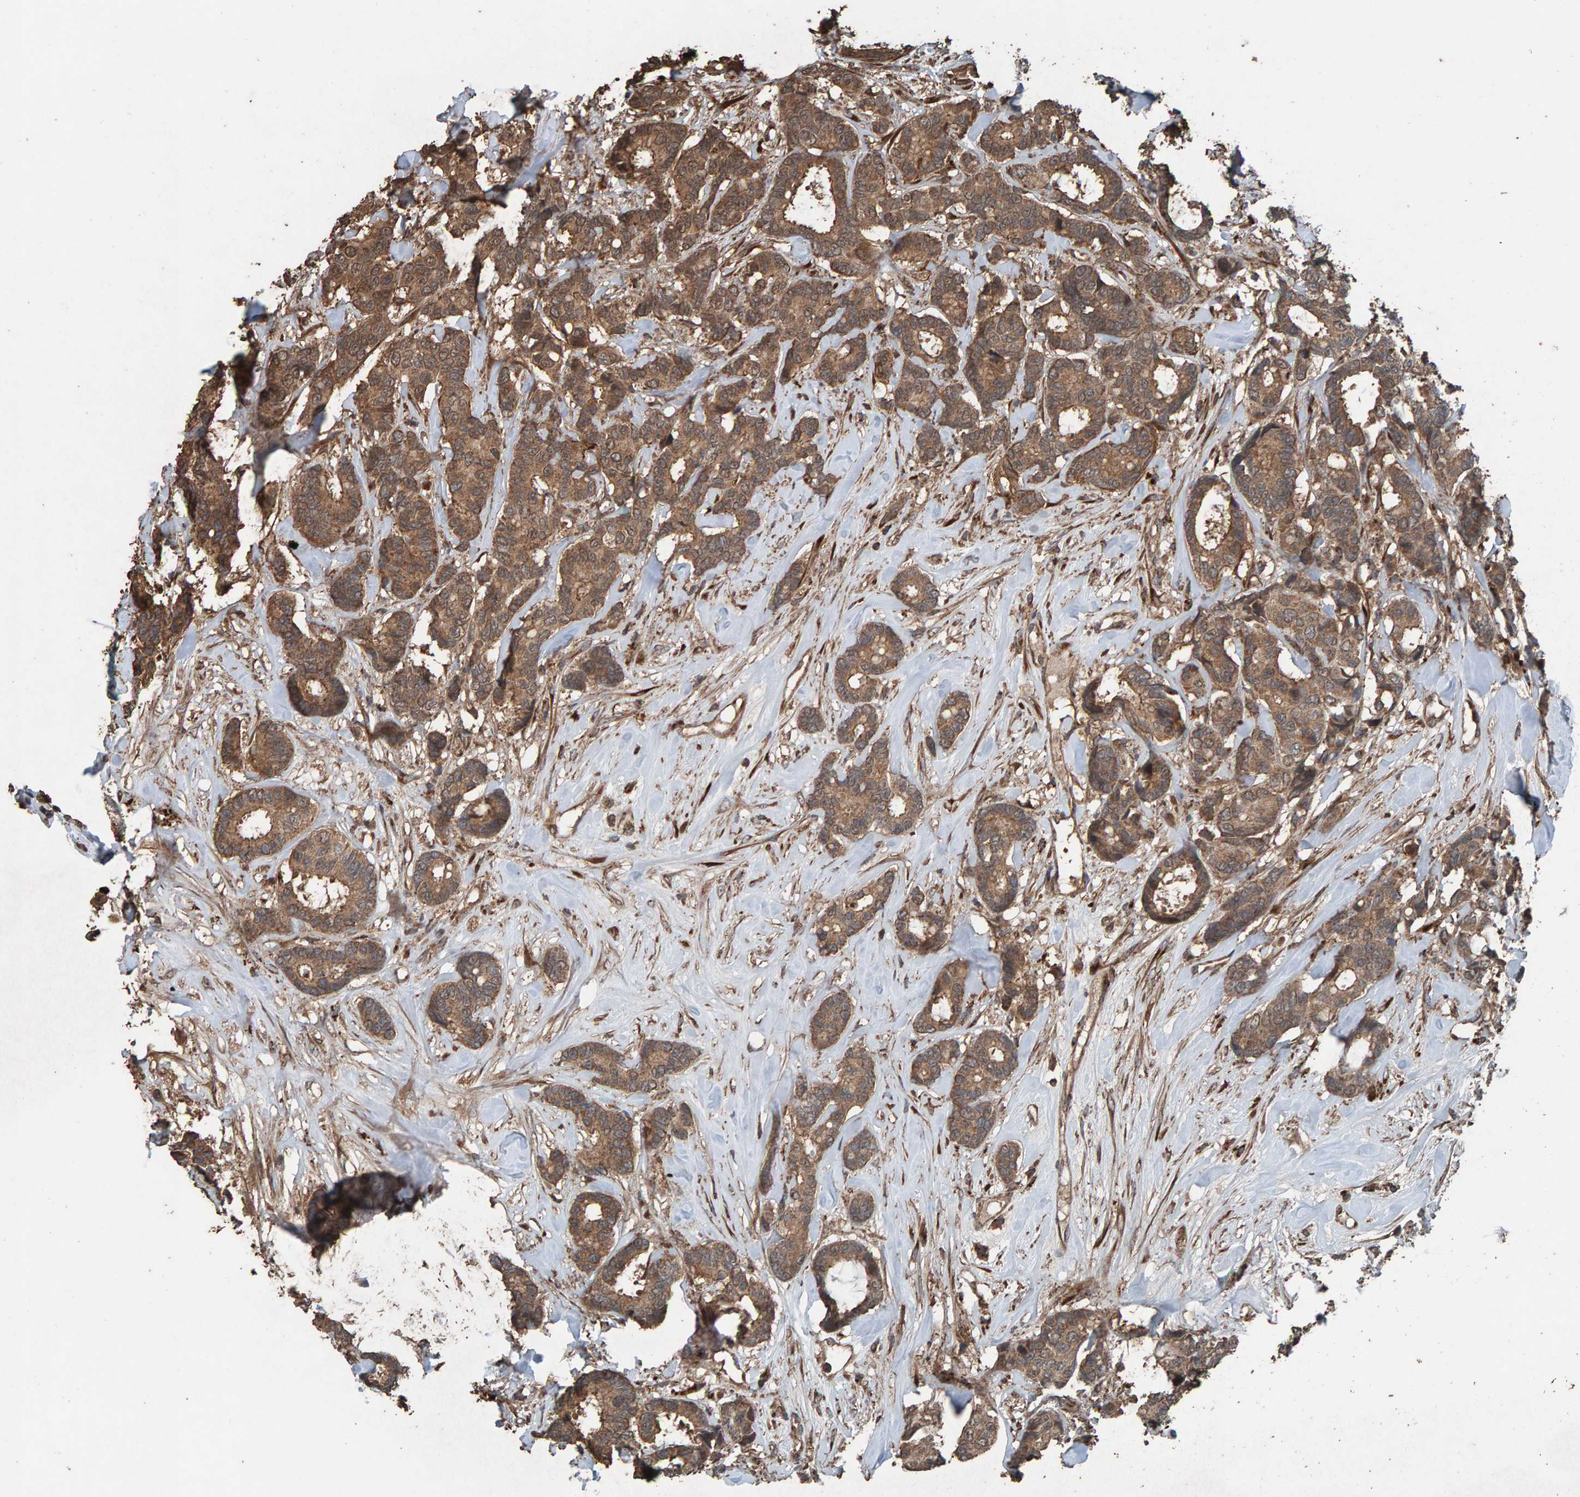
{"staining": {"intensity": "moderate", "quantity": ">75%", "location": "cytoplasmic/membranous"}, "tissue": "breast cancer", "cell_type": "Tumor cells", "image_type": "cancer", "snomed": [{"axis": "morphology", "description": "Duct carcinoma"}, {"axis": "topography", "description": "Breast"}], "caption": "A brown stain shows moderate cytoplasmic/membranous staining of a protein in human breast cancer (infiltrating ductal carcinoma) tumor cells. (IHC, brightfield microscopy, high magnification).", "gene": "DUS1L", "patient": {"sex": "female", "age": 87}}